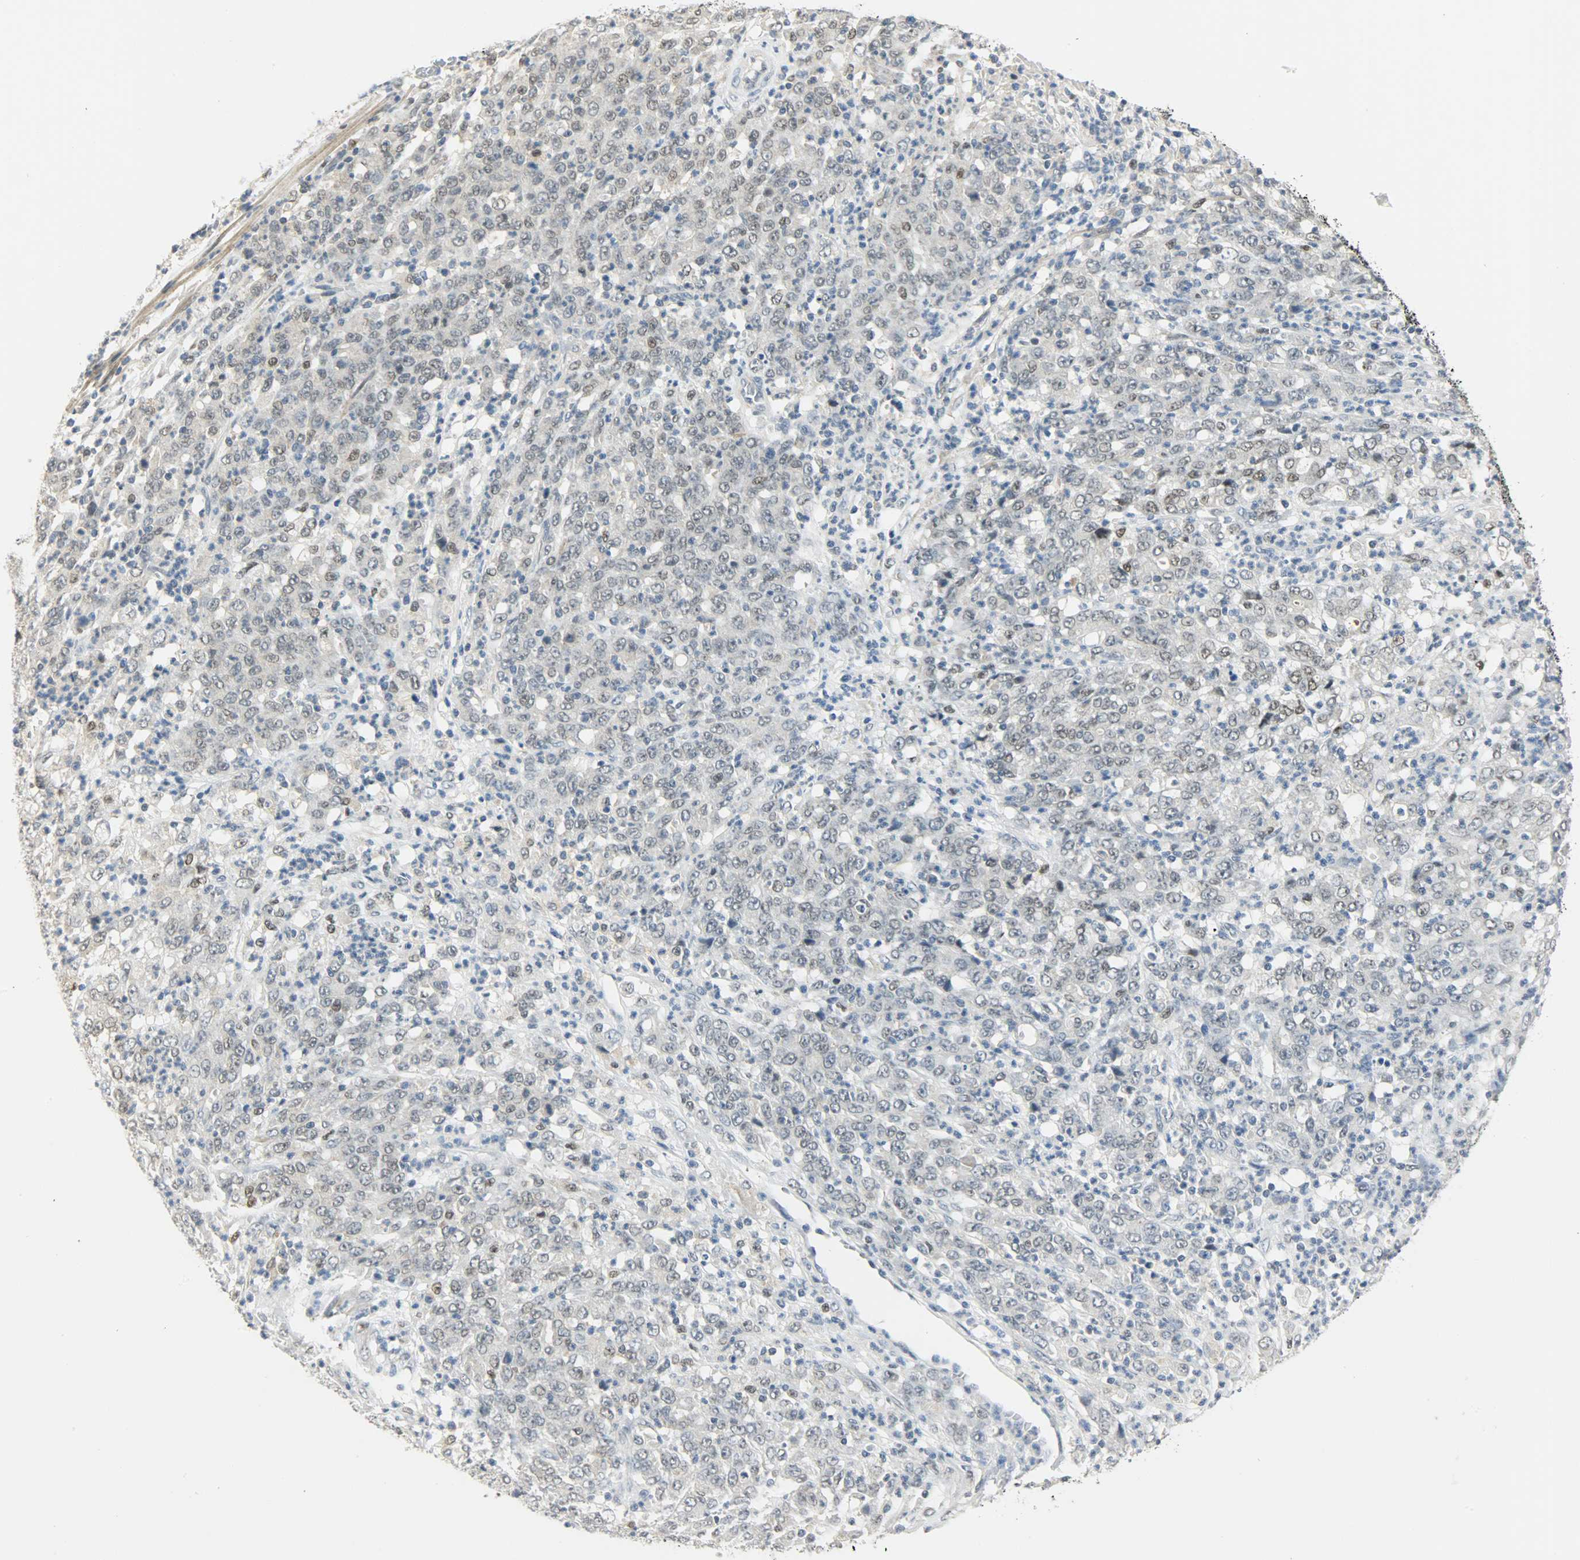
{"staining": {"intensity": "weak", "quantity": "<25%", "location": "nuclear"}, "tissue": "stomach cancer", "cell_type": "Tumor cells", "image_type": "cancer", "snomed": [{"axis": "morphology", "description": "Adenocarcinoma, NOS"}, {"axis": "topography", "description": "Stomach, lower"}], "caption": "Stomach cancer was stained to show a protein in brown. There is no significant expression in tumor cells. Brightfield microscopy of immunohistochemistry stained with DAB (3,3'-diaminobenzidine) (brown) and hematoxylin (blue), captured at high magnification.", "gene": "PPARG", "patient": {"sex": "female", "age": 71}}